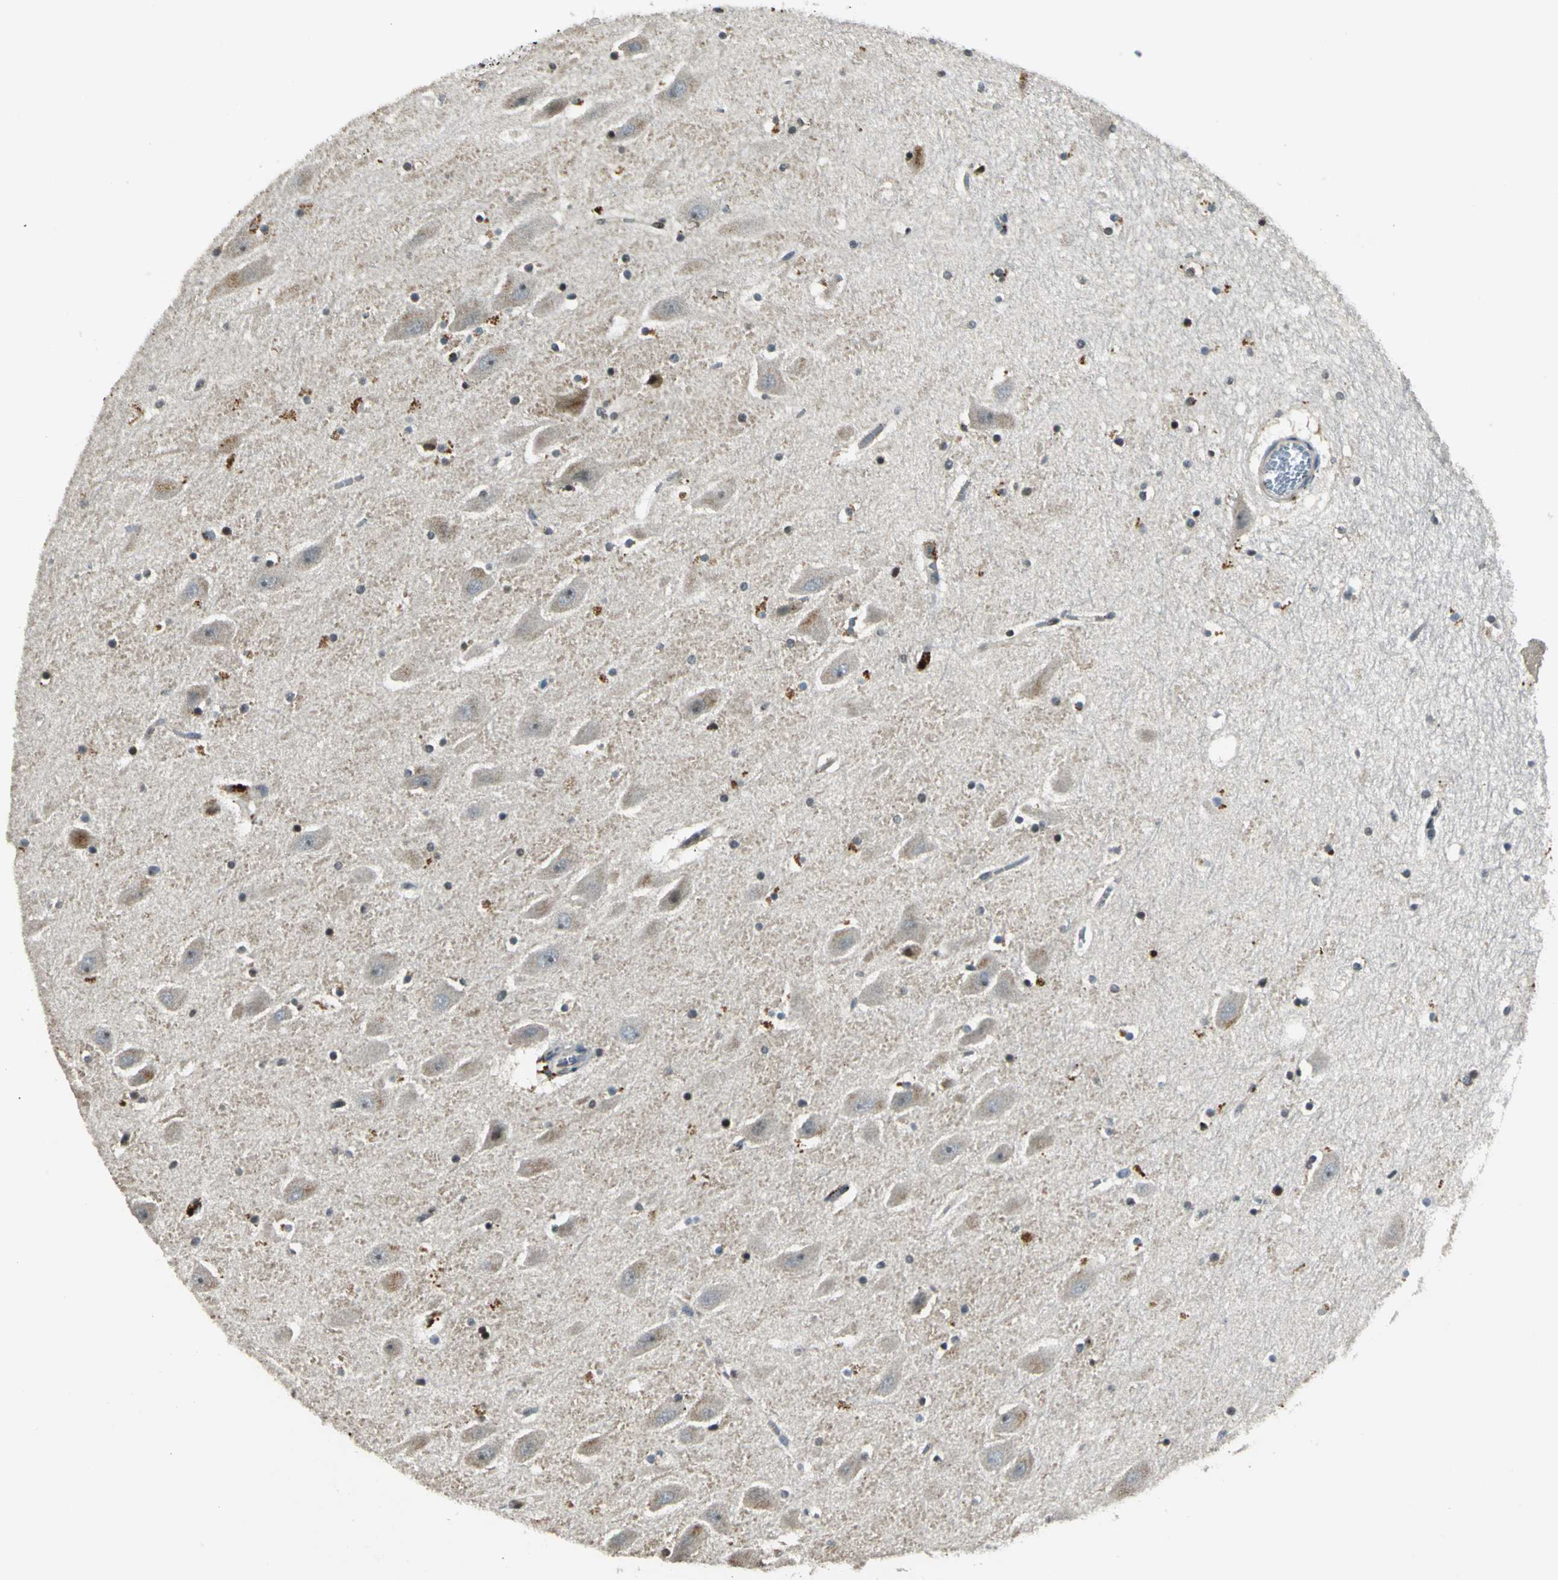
{"staining": {"intensity": "moderate", "quantity": "25%-75%", "location": "cytoplasmic/membranous"}, "tissue": "hippocampus", "cell_type": "Glial cells", "image_type": "normal", "snomed": [{"axis": "morphology", "description": "Normal tissue, NOS"}, {"axis": "topography", "description": "Hippocampus"}], "caption": "DAB immunohistochemical staining of normal hippocampus exhibits moderate cytoplasmic/membranous protein staining in about 25%-75% of glial cells.", "gene": "PPP1R13L", "patient": {"sex": "male", "age": 45}}